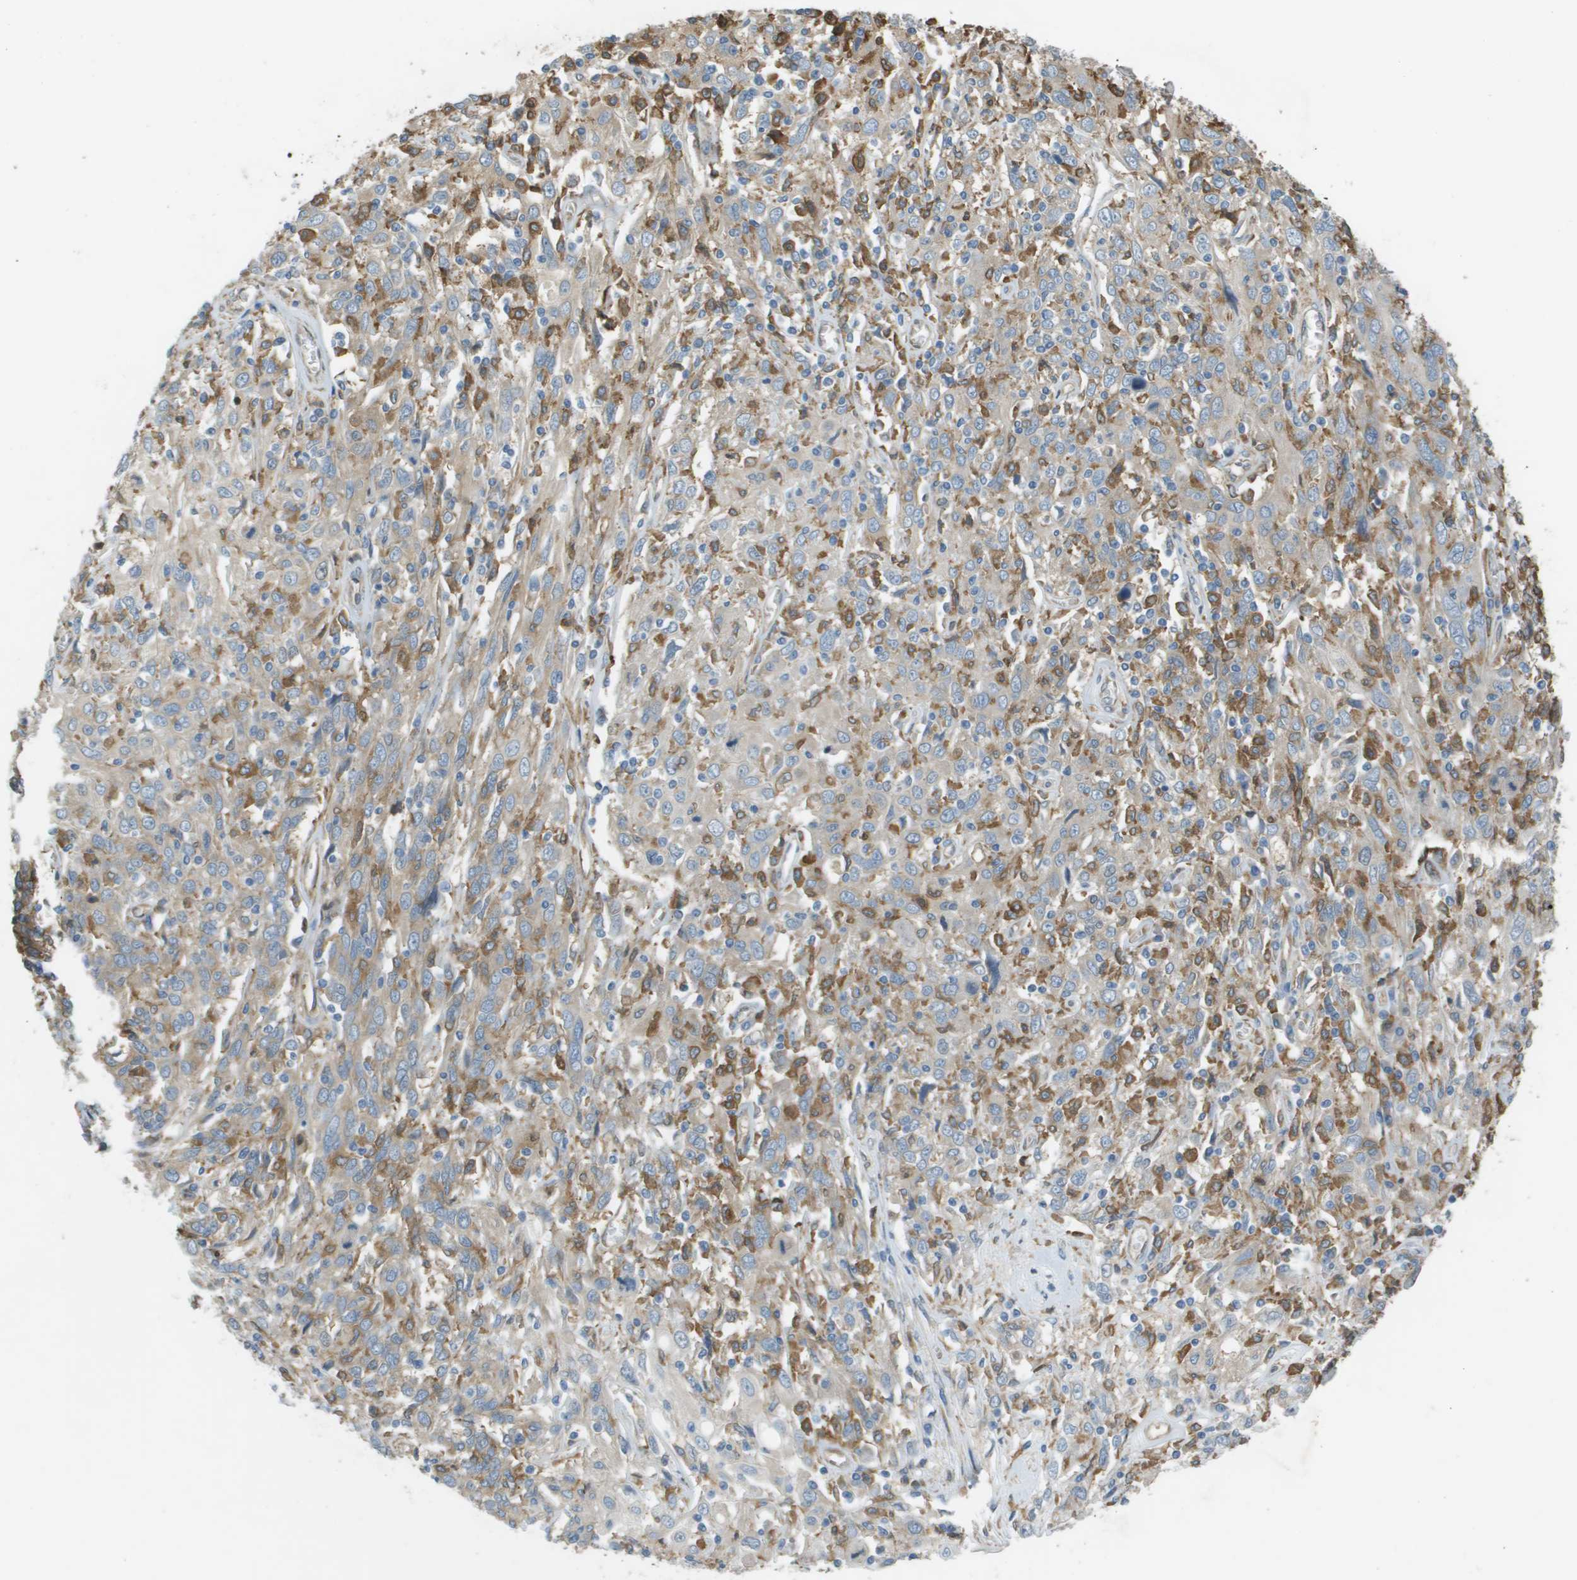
{"staining": {"intensity": "weak", "quantity": "25%-75%", "location": "cytoplasmic/membranous"}, "tissue": "cervical cancer", "cell_type": "Tumor cells", "image_type": "cancer", "snomed": [{"axis": "morphology", "description": "Squamous cell carcinoma, NOS"}, {"axis": "topography", "description": "Cervix"}], "caption": "An IHC histopathology image of tumor tissue is shown. Protein staining in brown labels weak cytoplasmic/membranous positivity in squamous cell carcinoma (cervical) within tumor cells. (IHC, brightfield microscopy, high magnification).", "gene": "CORO1B", "patient": {"sex": "female", "age": 46}}